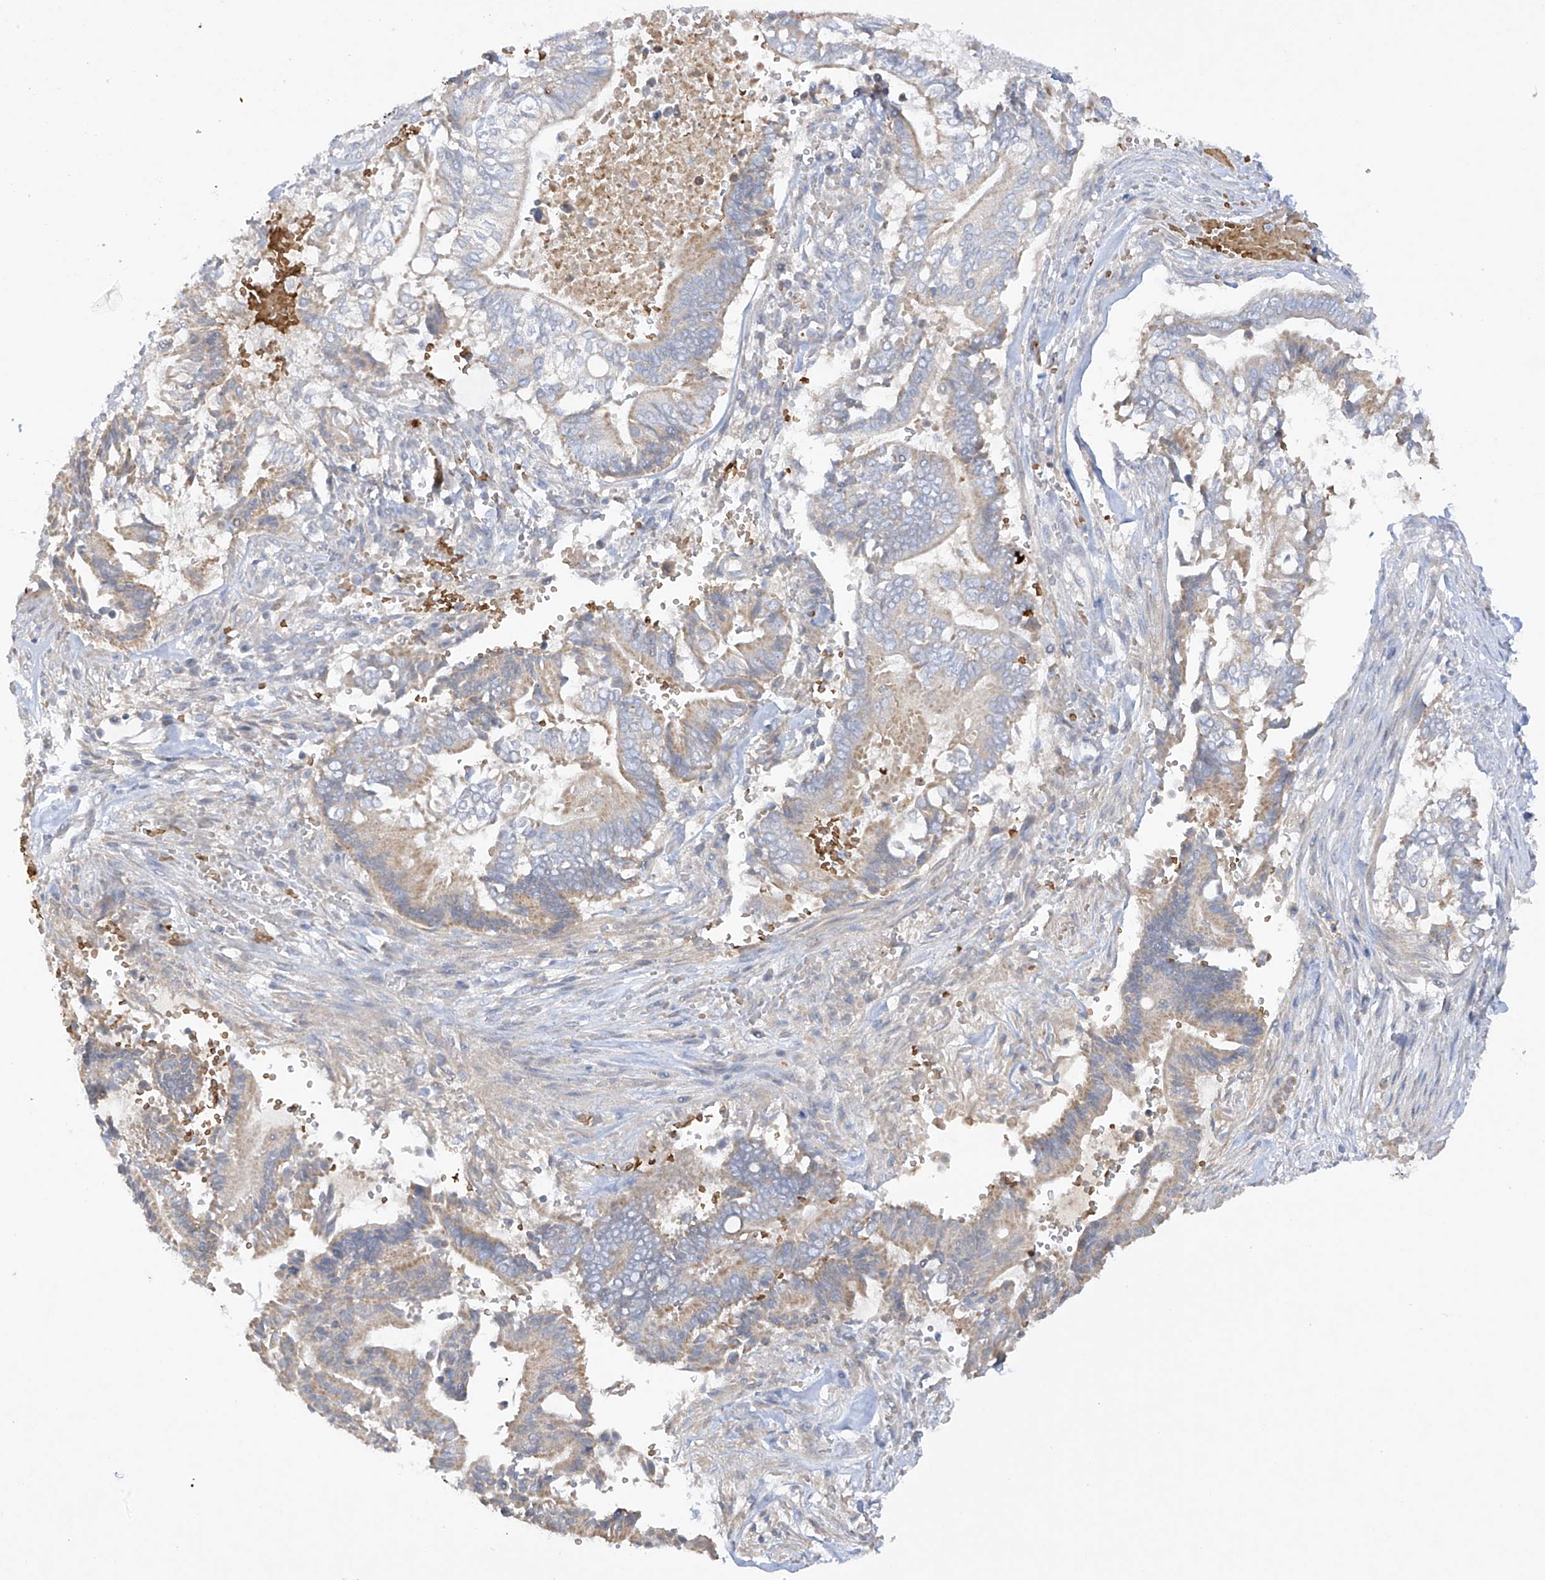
{"staining": {"intensity": "weak", "quantity": "25%-75%", "location": "cytoplasmic/membranous"}, "tissue": "pancreatic cancer", "cell_type": "Tumor cells", "image_type": "cancer", "snomed": [{"axis": "morphology", "description": "Adenocarcinoma, NOS"}, {"axis": "topography", "description": "Pancreas"}], "caption": "Brown immunohistochemical staining in human pancreatic cancer (adenocarcinoma) reveals weak cytoplasmic/membranous positivity in approximately 25%-75% of tumor cells. The protein is stained brown, and the nuclei are stained in blue (DAB IHC with brightfield microscopy, high magnification).", "gene": "METTL18", "patient": {"sex": "male", "age": 68}}